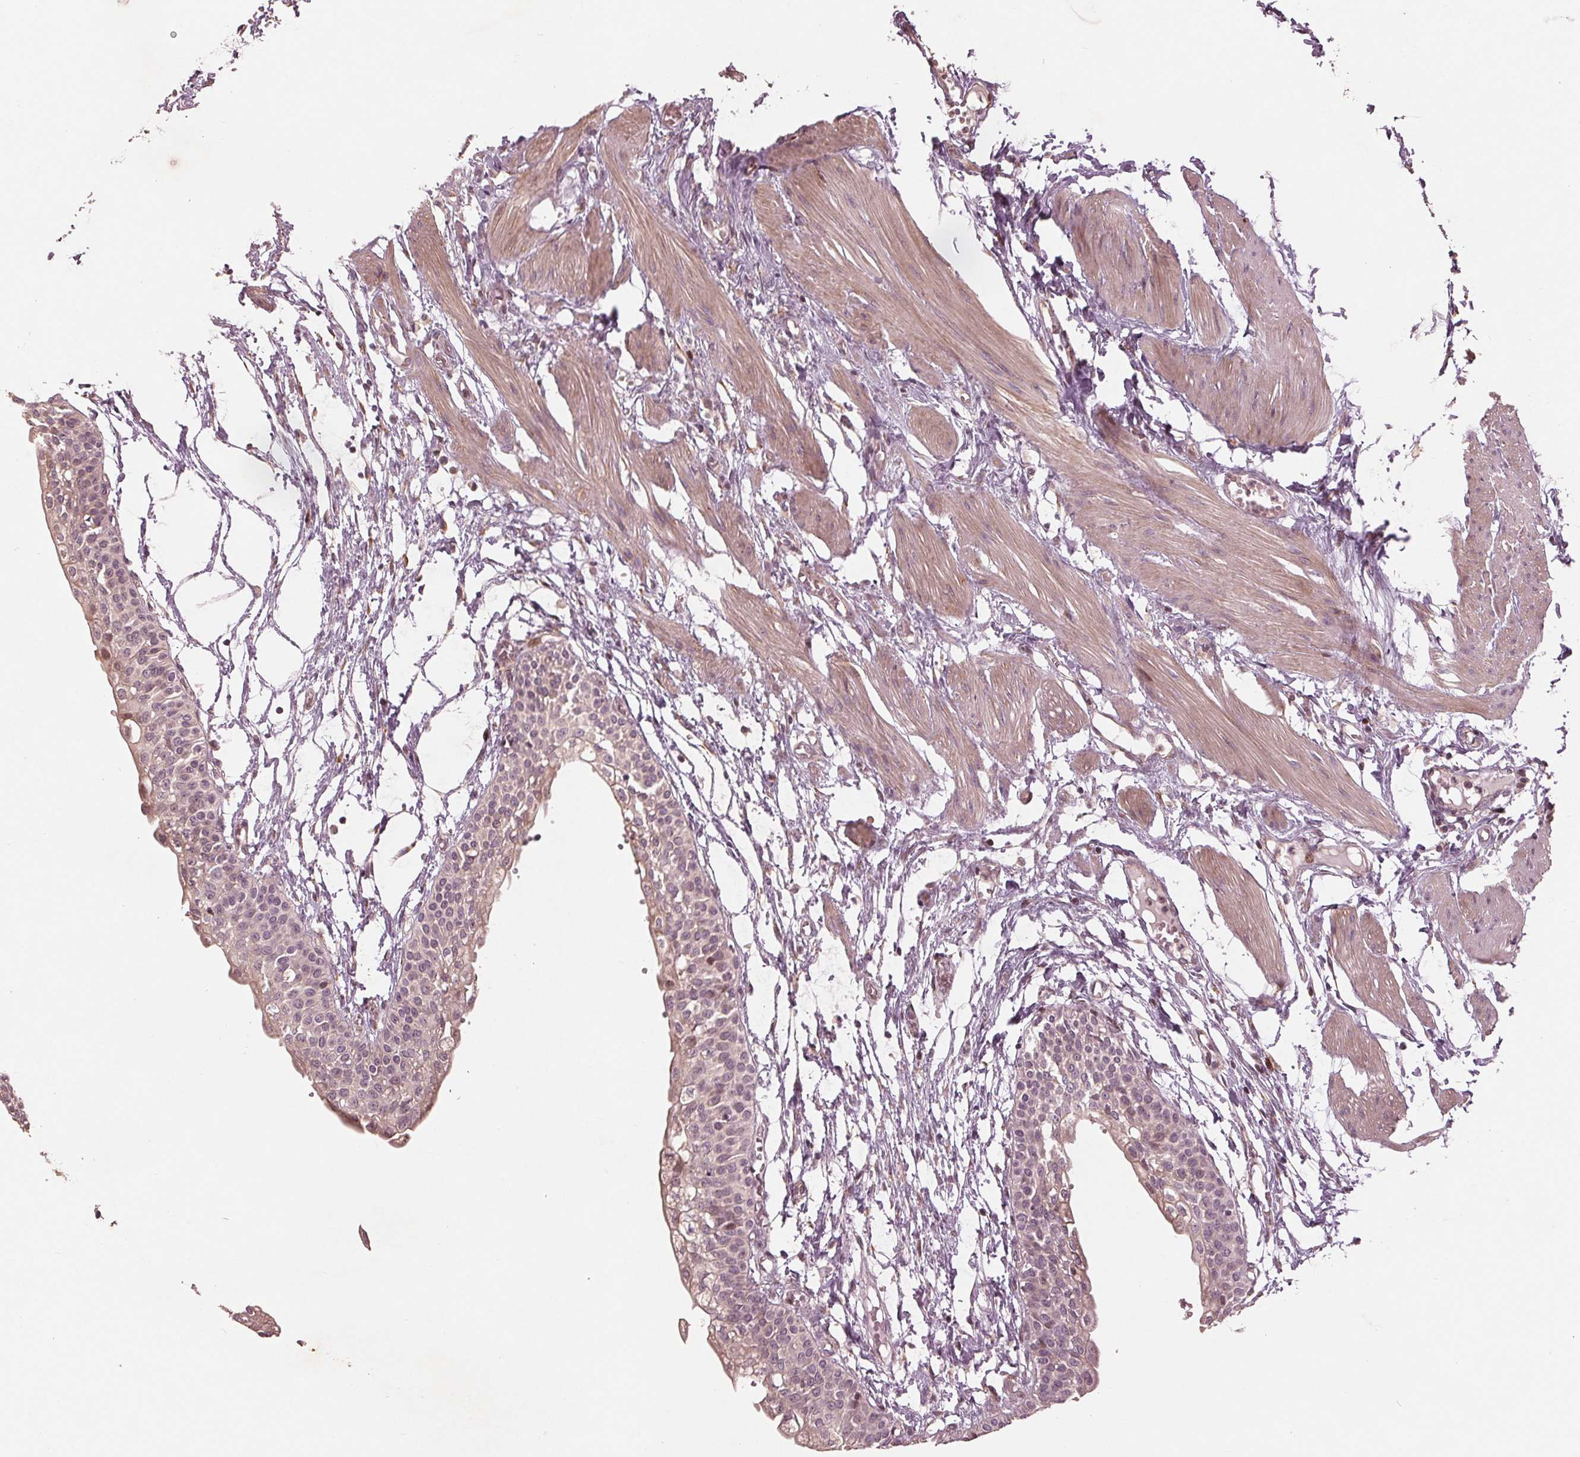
{"staining": {"intensity": "weak", "quantity": "25%-75%", "location": "cytoplasmic/membranous"}, "tissue": "urinary bladder", "cell_type": "Urothelial cells", "image_type": "normal", "snomed": [{"axis": "morphology", "description": "Normal tissue, NOS"}, {"axis": "topography", "description": "Urinary bladder"}, {"axis": "topography", "description": "Peripheral nerve tissue"}], "caption": "Protein positivity by IHC reveals weak cytoplasmic/membranous expression in about 25%-75% of urothelial cells in unremarkable urinary bladder.", "gene": "CMIP", "patient": {"sex": "male", "age": 55}}